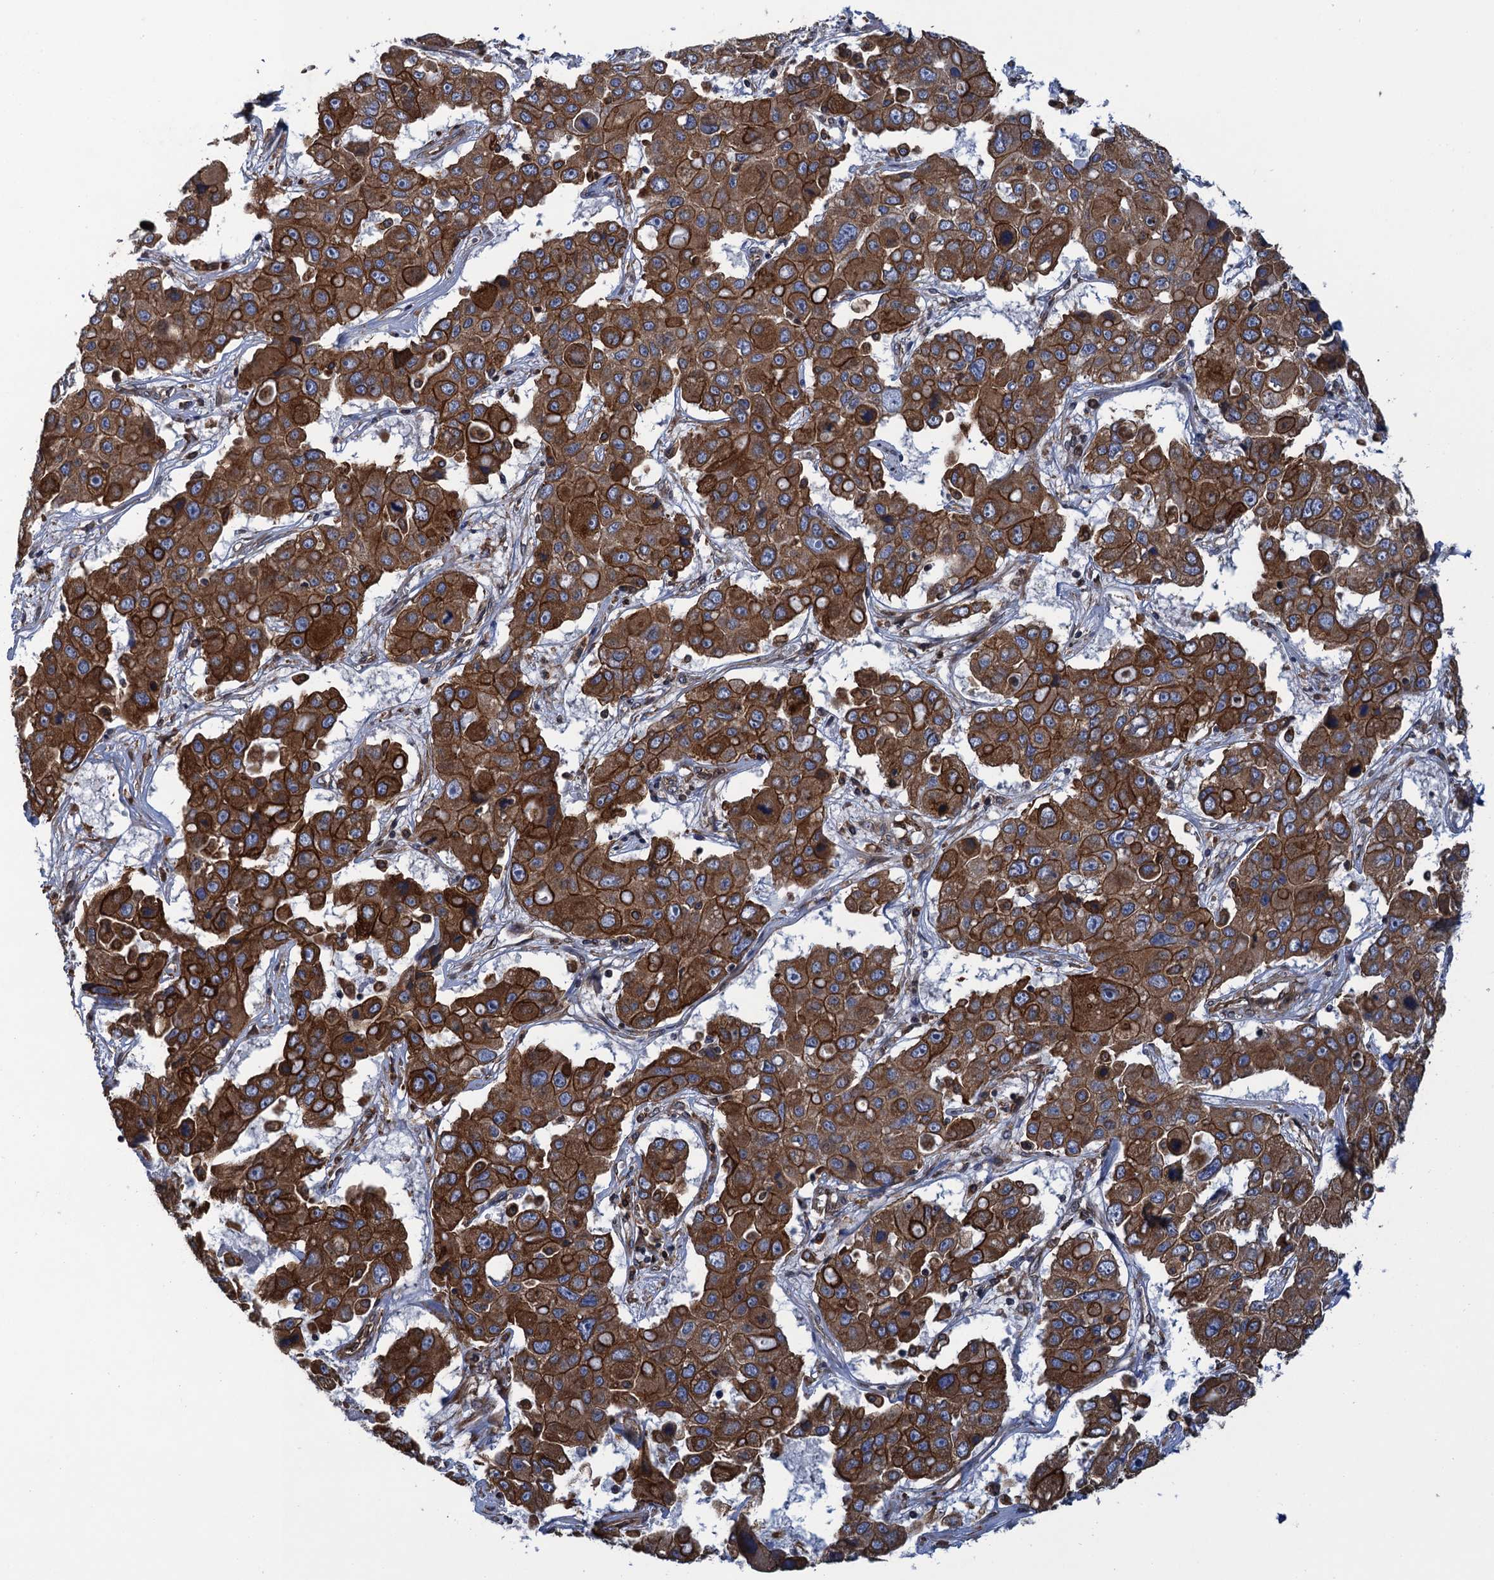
{"staining": {"intensity": "strong", "quantity": ">75%", "location": "cytoplasmic/membranous"}, "tissue": "liver cancer", "cell_type": "Tumor cells", "image_type": "cancer", "snomed": [{"axis": "morphology", "description": "Cholangiocarcinoma"}, {"axis": "topography", "description": "Liver"}], "caption": "Protein expression analysis of cholangiocarcinoma (liver) shows strong cytoplasmic/membranous staining in approximately >75% of tumor cells. The protein is shown in brown color, while the nuclei are stained blue.", "gene": "ARMC5", "patient": {"sex": "male", "age": 67}}